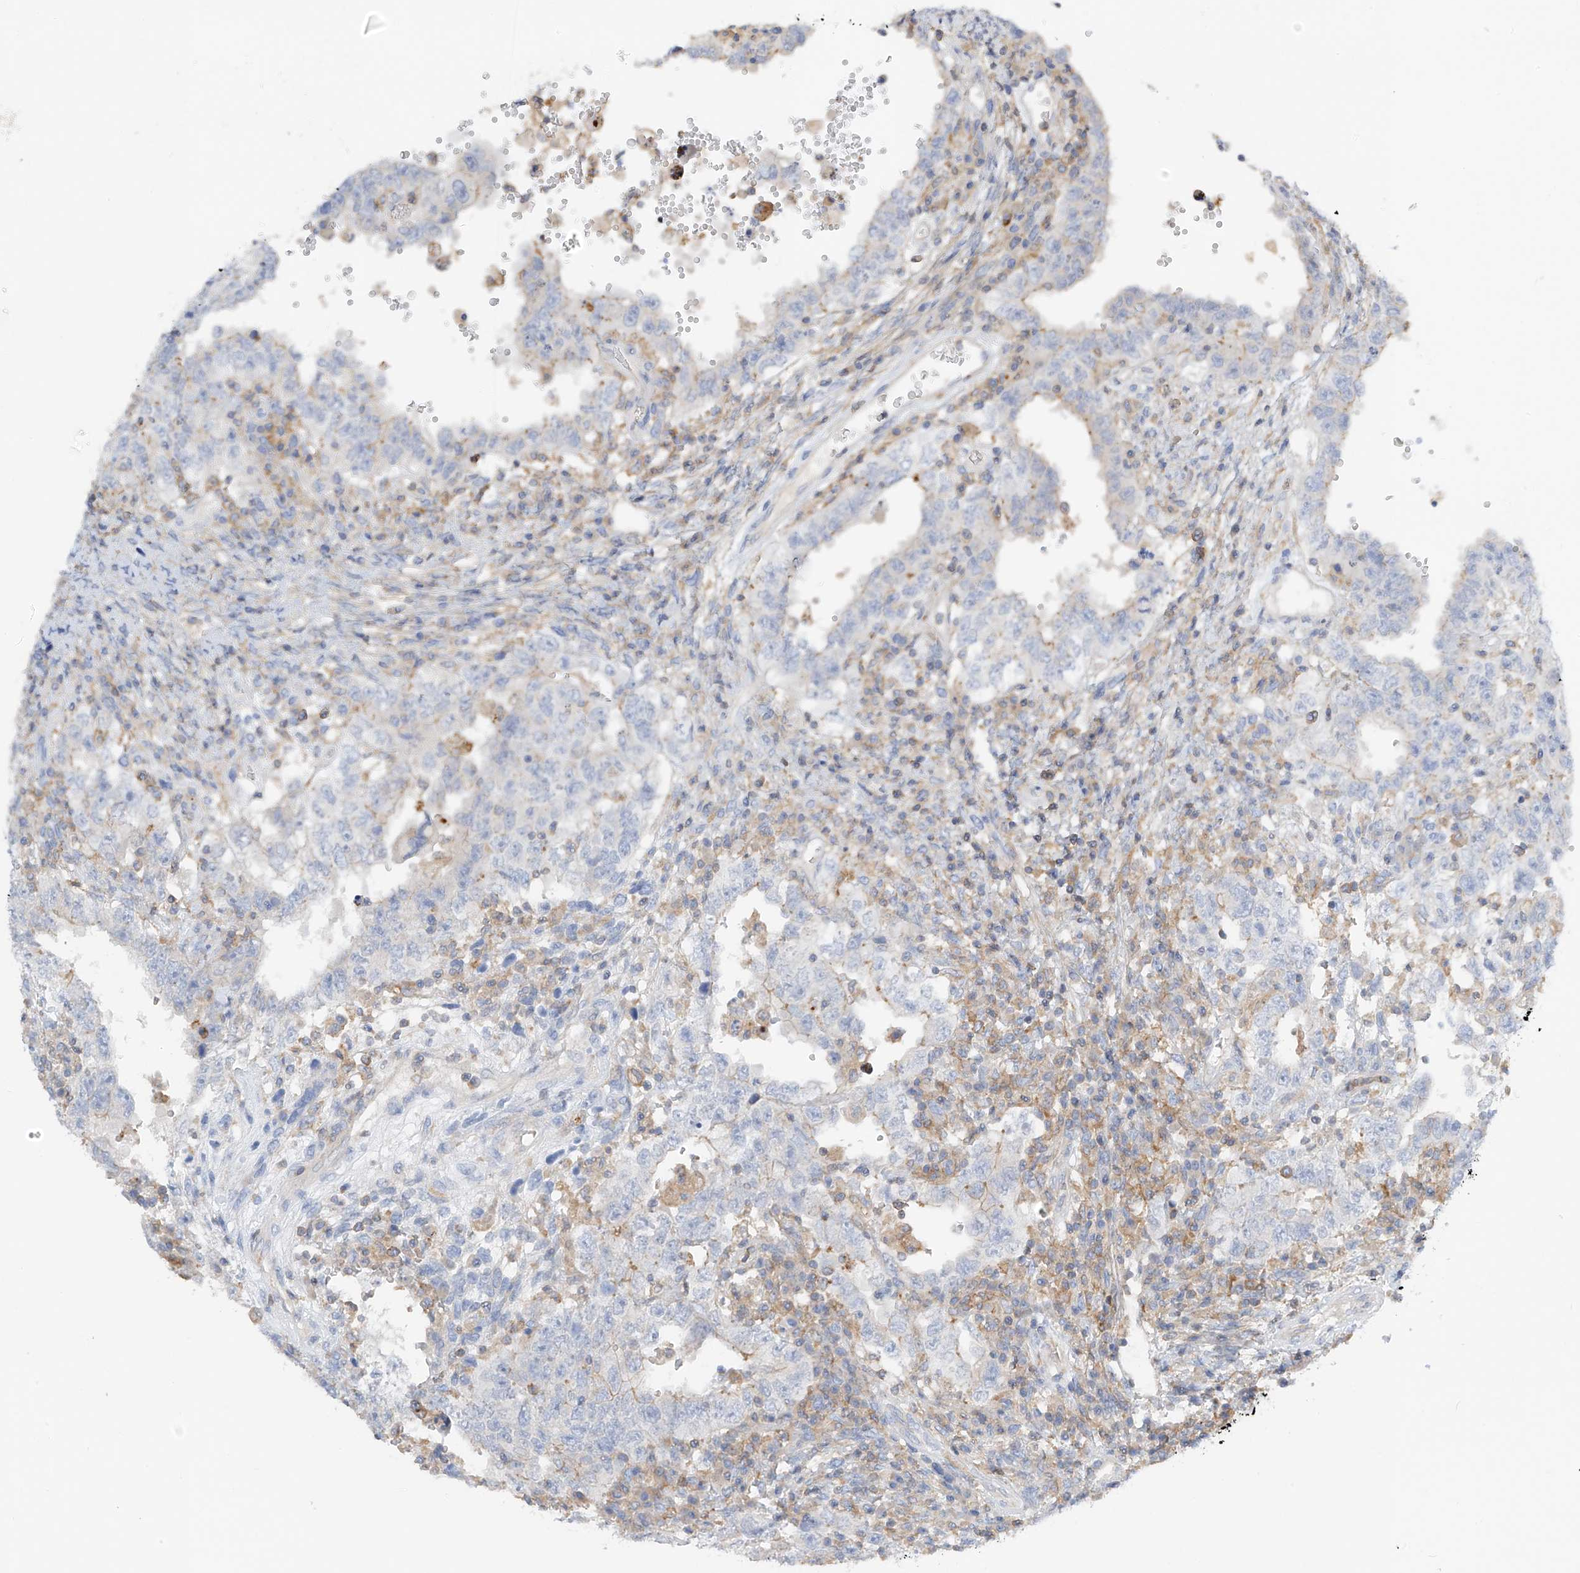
{"staining": {"intensity": "negative", "quantity": "none", "location": "none"}, "tissue": "testis cancer", "cell_type": "Tumor cells", "image_type": "cancer", "snomed": [{"axis": "morphology", "description": "Carcinoma, Embryonal, NOS"}, {"axis": "topography", "description": "Testis"}], "caption": "A histopathology image of human testis embryonal carcinoma is negative for staining in tumor cells.", "gene": "NALCN", "patient": {"sex": "male", "age": 26}}